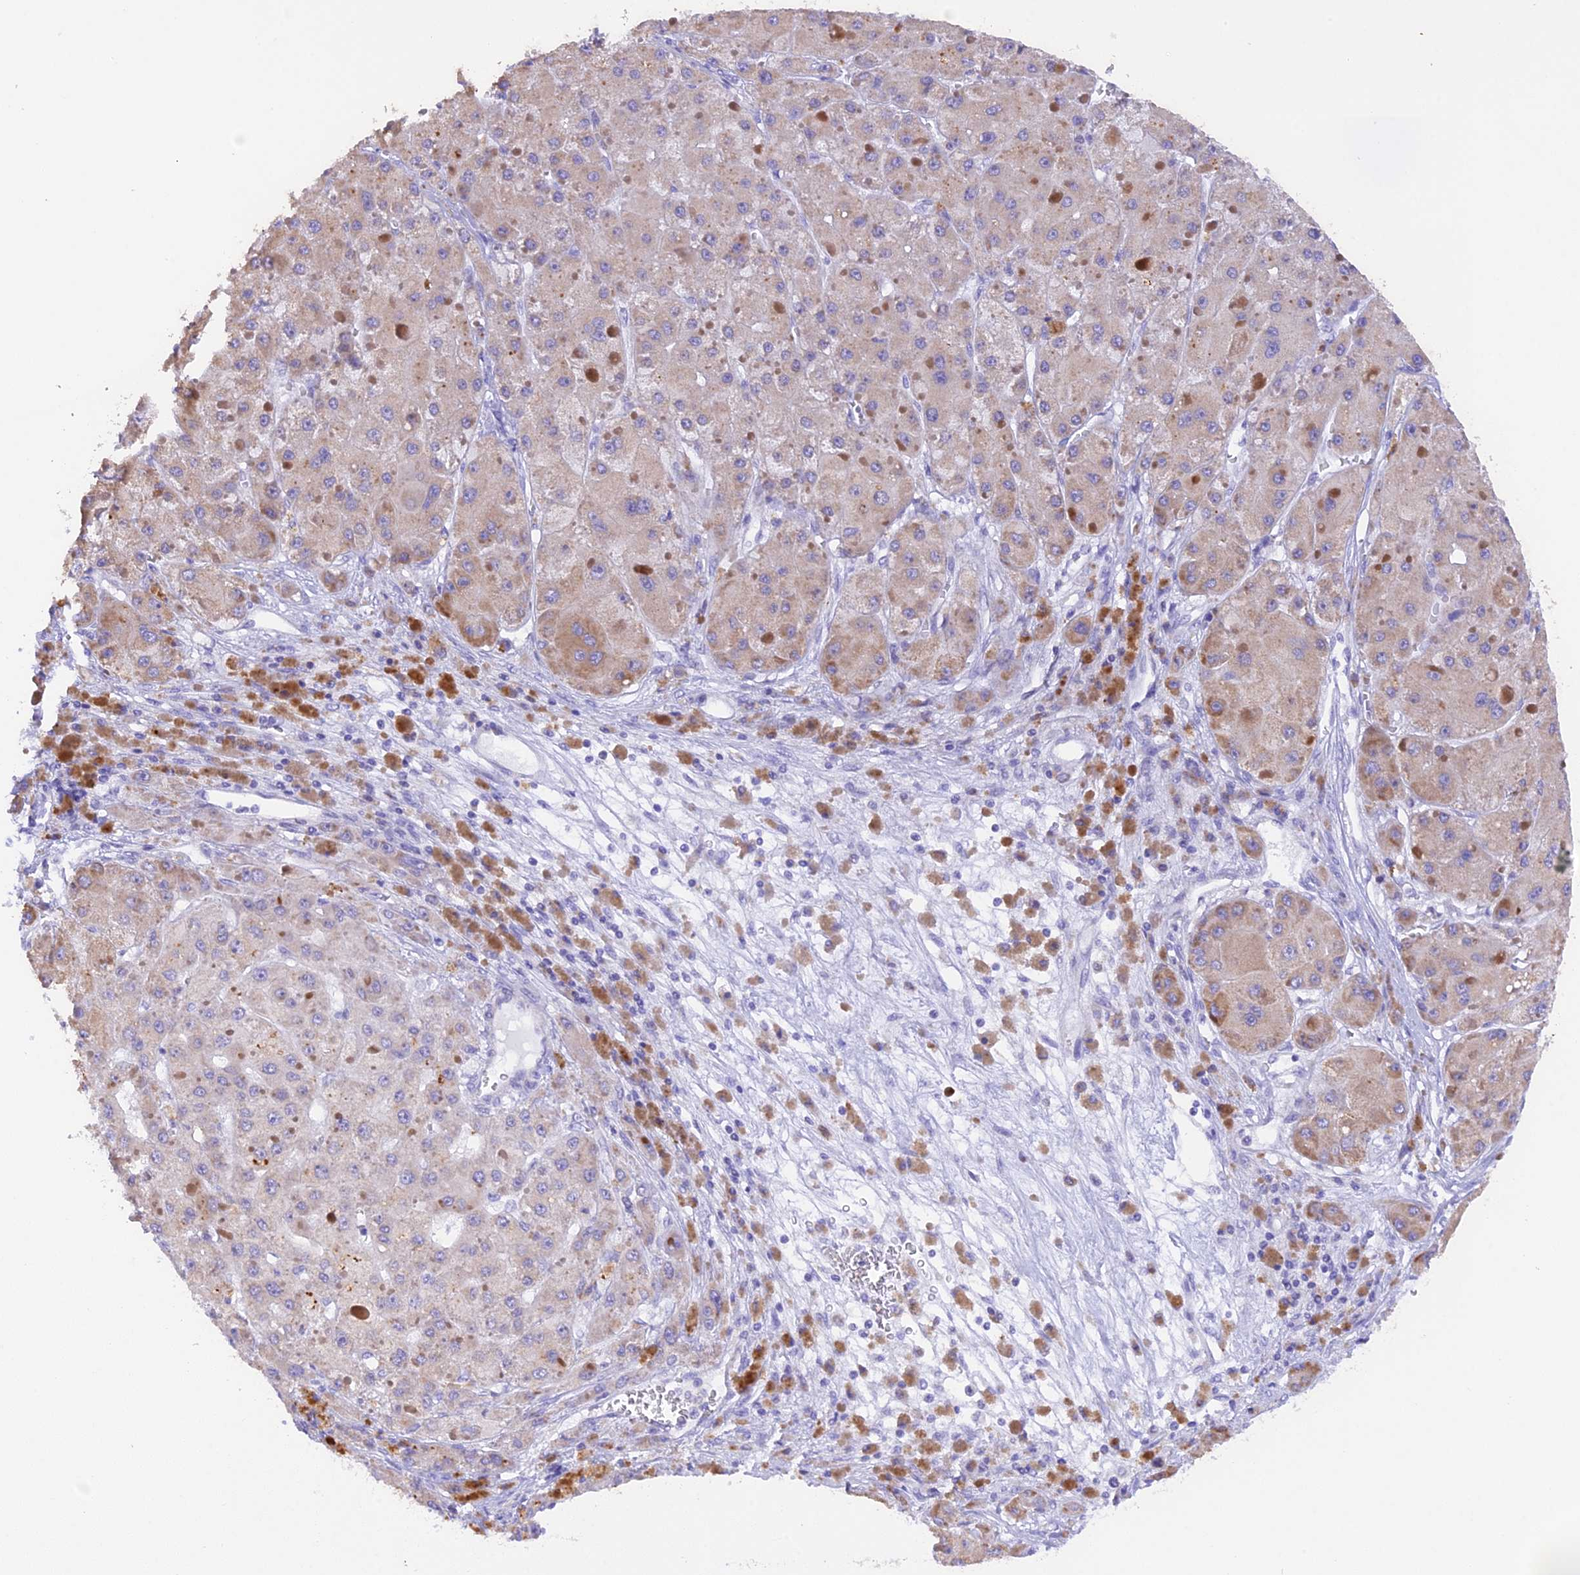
{"staining": {"intensity": "negative", "quantity": "none", "location": "none"}, "tissue": "liver cancer", "cell_type": "Tumor cells", "image_type": "cancer", "snomed": [{"axis": "morphology", "description": "Carcinoma, Hepatocellular, NOS"}, {"axis": "topography", "description": "Liver"}], "caption": "Tumor cells show no significant protein positivity in liver cancer.", "gene": "PKIA", "patient": {"sex": "female", "age": 73}}